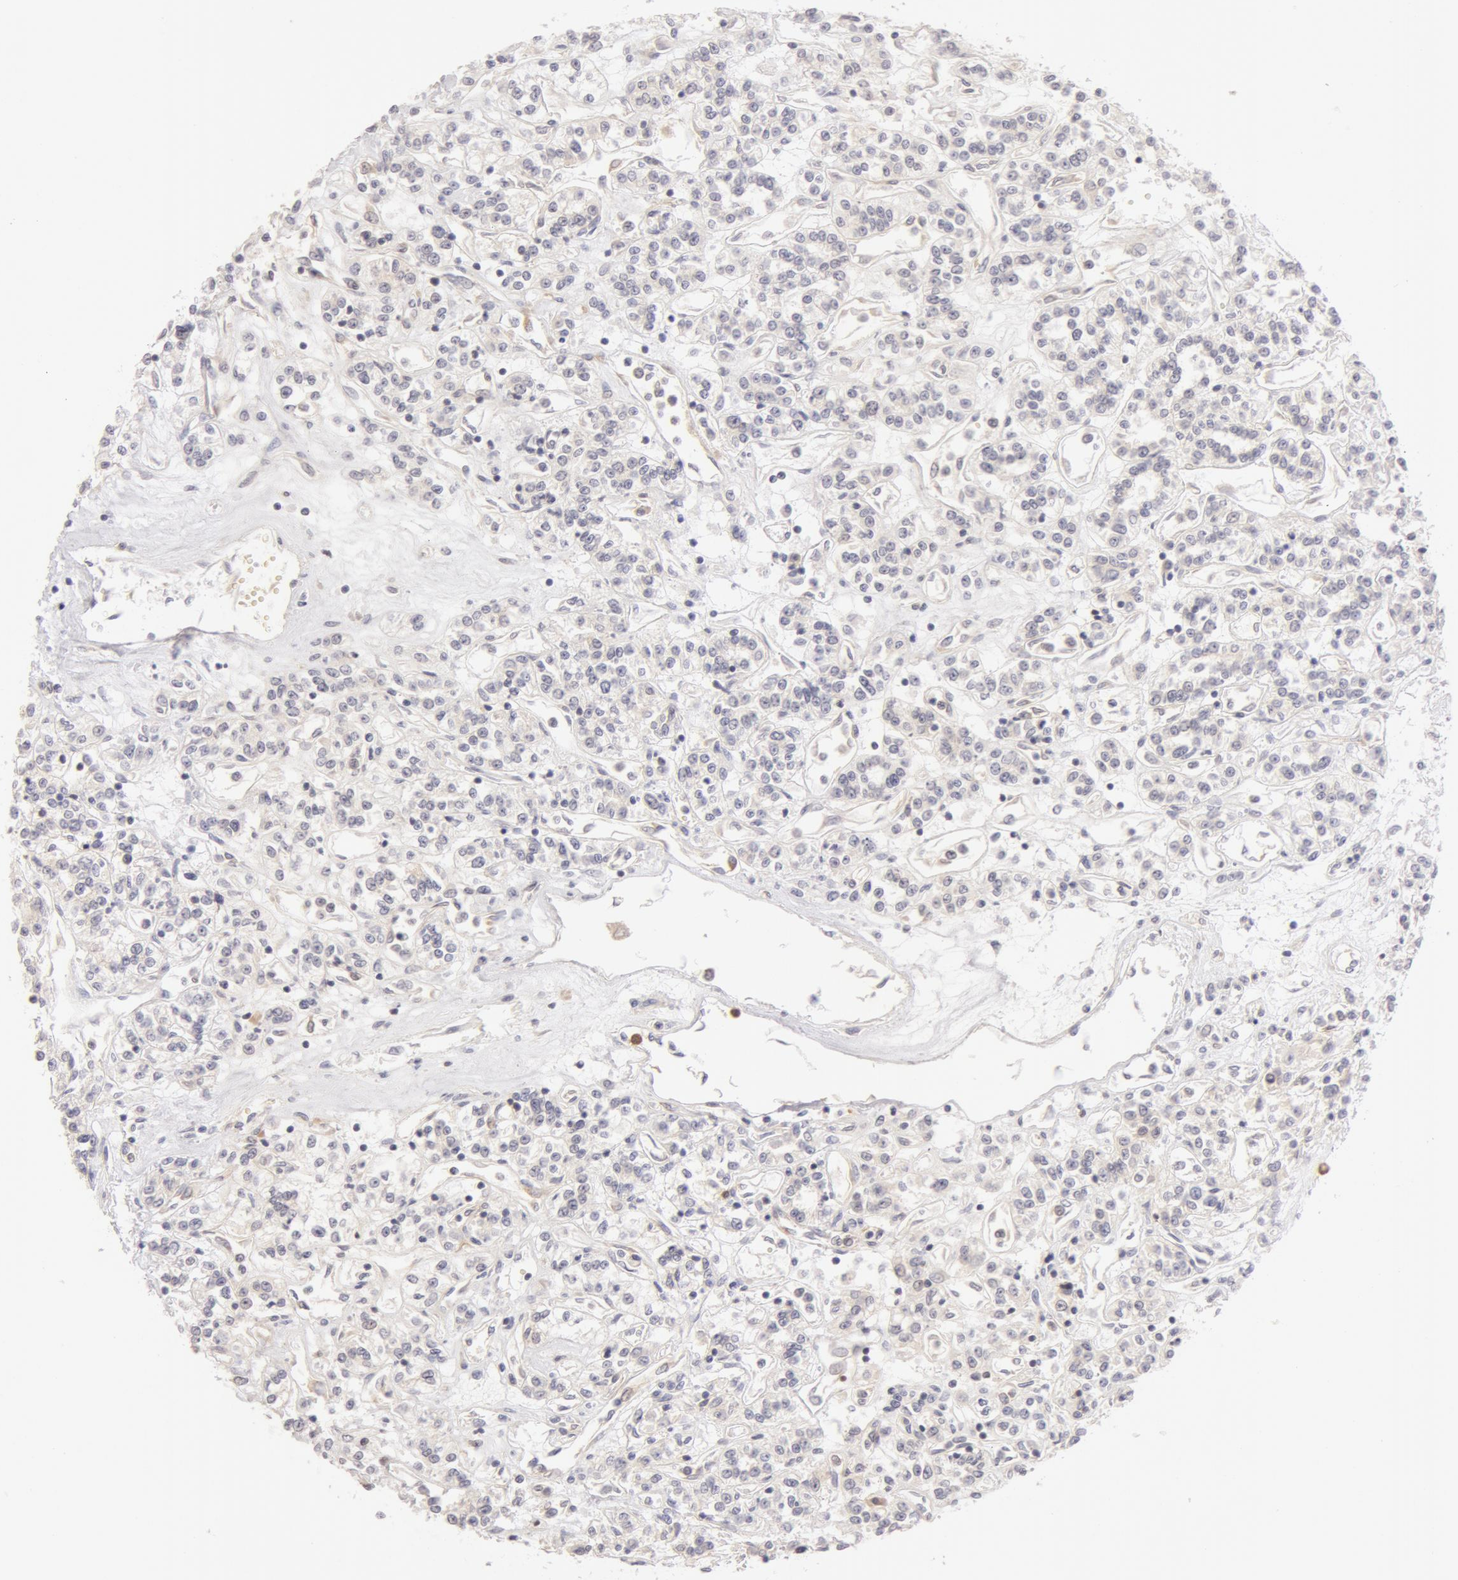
{"staining": {"intensity": "negative", "quantity": "none", "location": "none"}, "tissue": "renal cancer", "cell_type": "Tumor cells", "image_type": "cancer", "snomed": [{"axis": "morphology", "description": "Adenocarcinoma, NOS"}, {"axis": "topography", "description": "Kidney"}], "caption": "The photomicrograph exhibits no significant positivity in tumor cells of renal adenocarcinoma. (DAB (3,3'-diaminobenzidine) immunohistochemistry (IHC), high magnification).", "gene": "DDX3Y", "patient": {"sex": "female", "age": 76}}